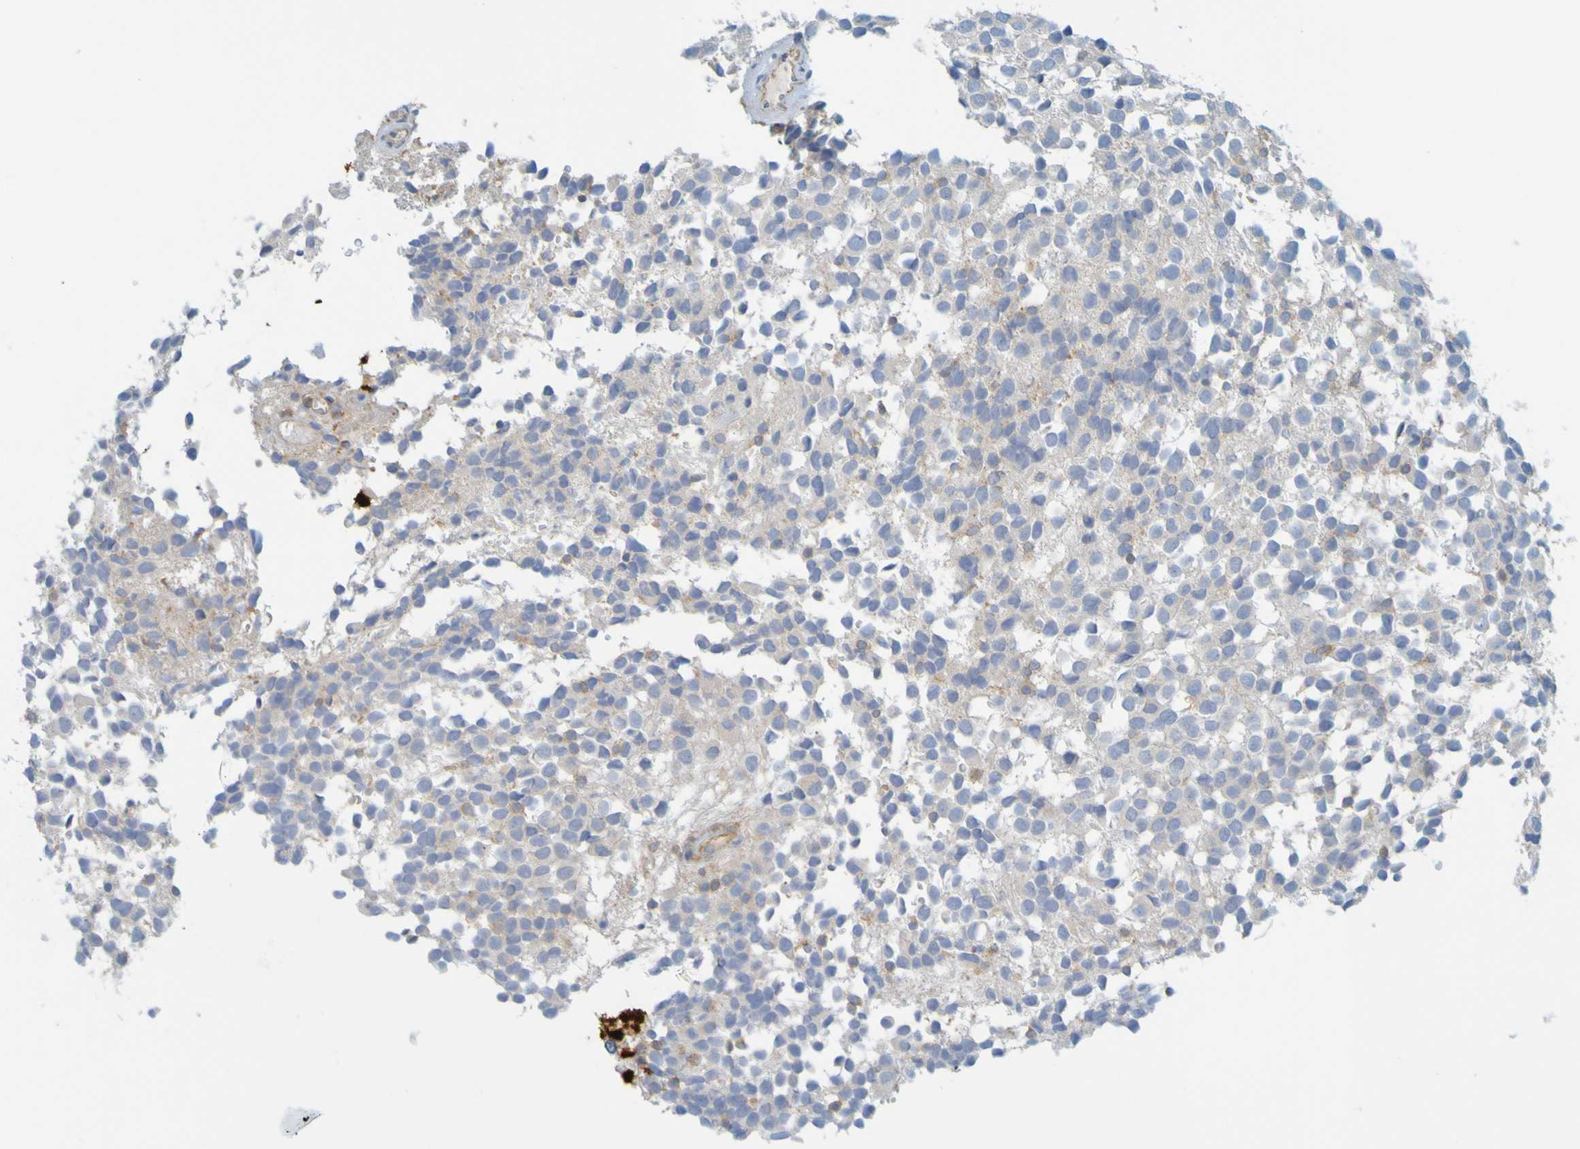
{"staining": {"intensity": "weak", "quantity": "<25%", "location": "cytoplasmic/membranous"}, "tissue": "glioma", "cell_type": "Tumor cells", "image_type": "cancer", "snomed": [{"axis": "morphology", "description": "Glioma, malignant, High grade"}, {"axis": "topography", "description": "Brain"}], "caption": "Tumor cells are negative for brown protein staining in malignant high-grade glioma.", "gene": "APPL1", "patient": {"sex": "male", "age": 32}}